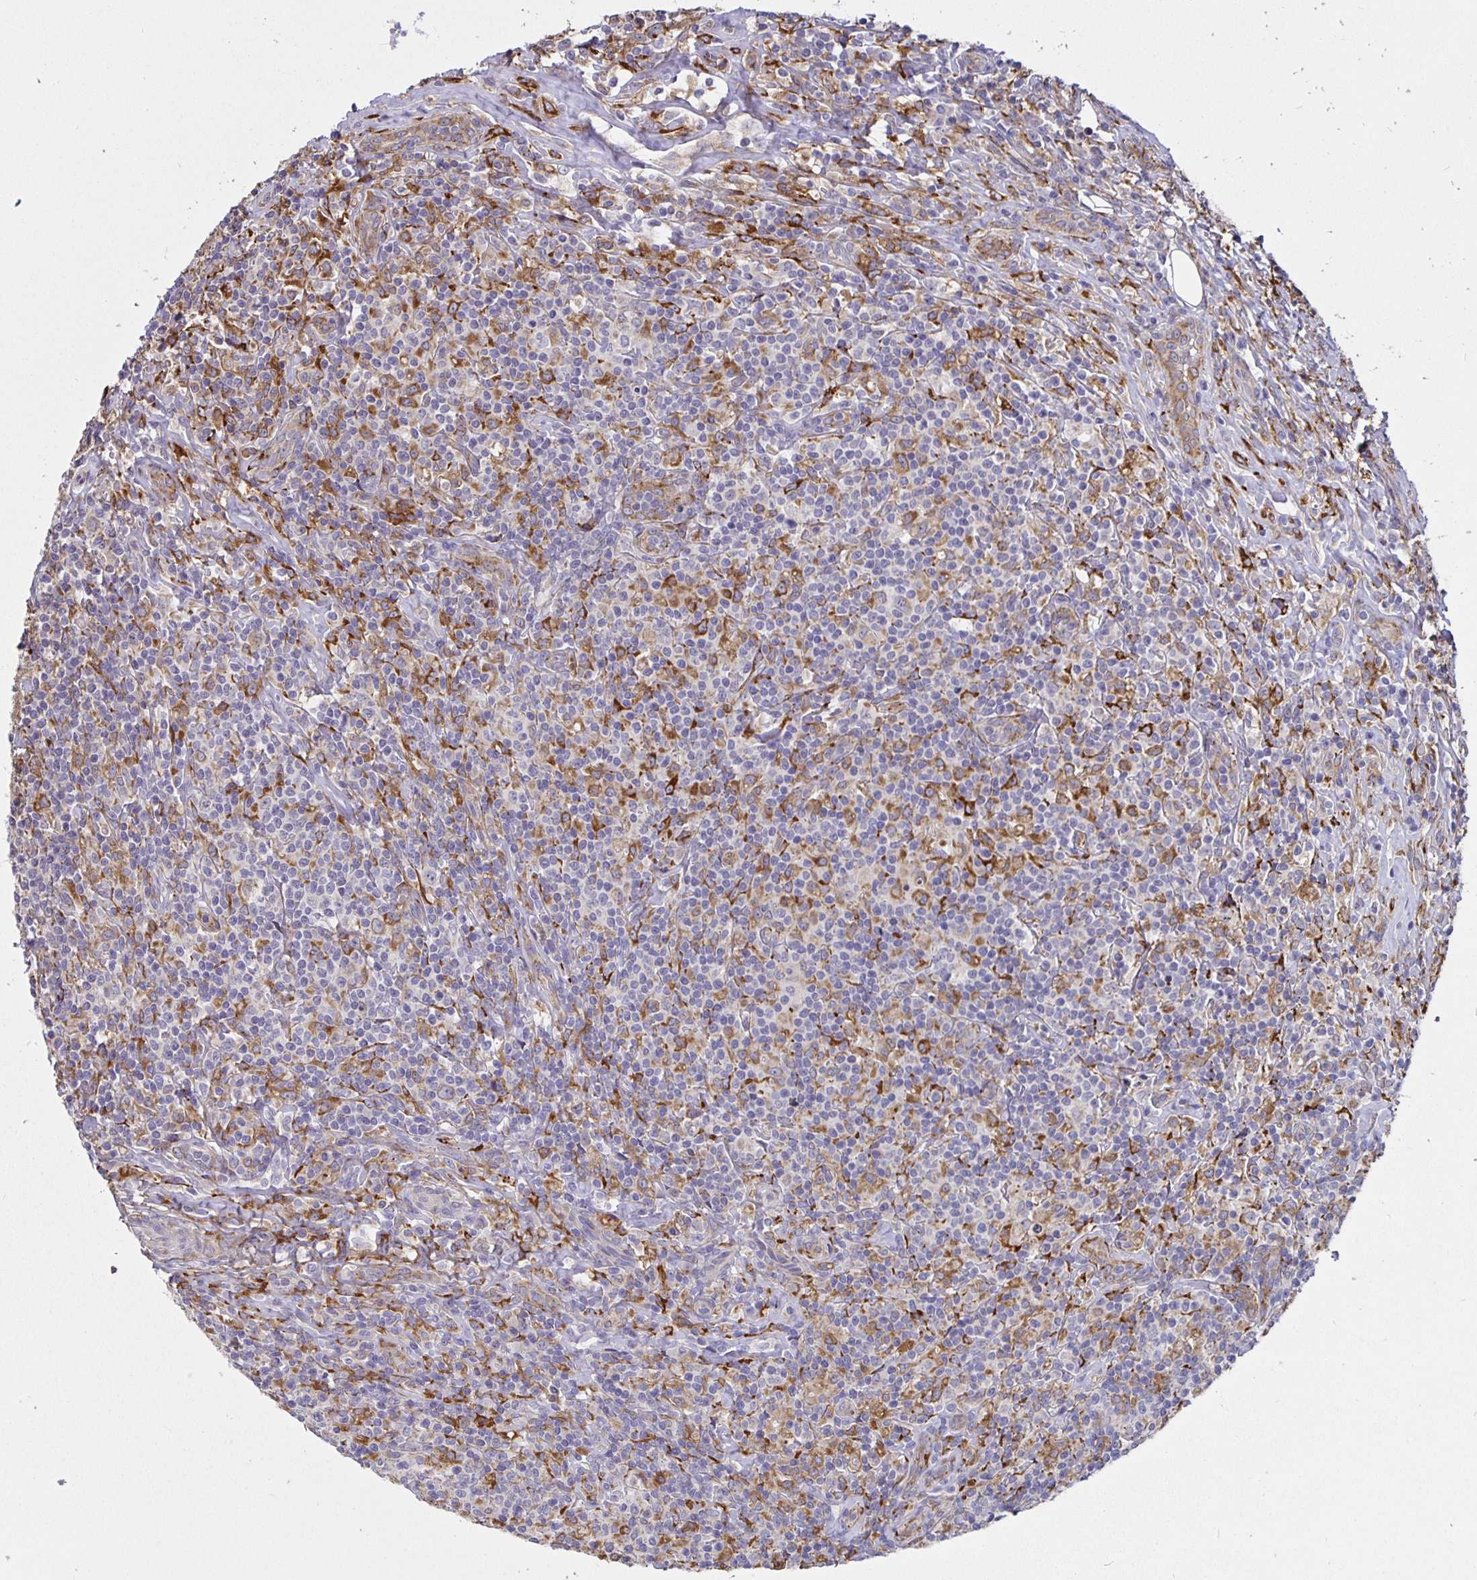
{"staining": {"intensity": "moderate", "quantity": "<25%", "location": "cytoplasmic/membranous"}, "tissue": "lymphoma", "cell_type": "Tumor cells", "image_type": "cancer", "snomed": [{"axis": "morphology", "description": "Hodgkin's disease, NOS"}, {"axis": "morphology", "description": "Hodgkin's lymphoma, nodular sclerosis"}, {"axis": "topography", "description": "Lymph node"}], "caption": "DAB (3,3'-diaminobenzidine) immunohistochemical staining of lymphoma demonstrates moderate cytoplasmic/membranous protein expression in about <25% of tumor cells. Nuclei are stained in blue.", "gene": "P4HA2", "patient": {"sex": "female", "age": 10}}